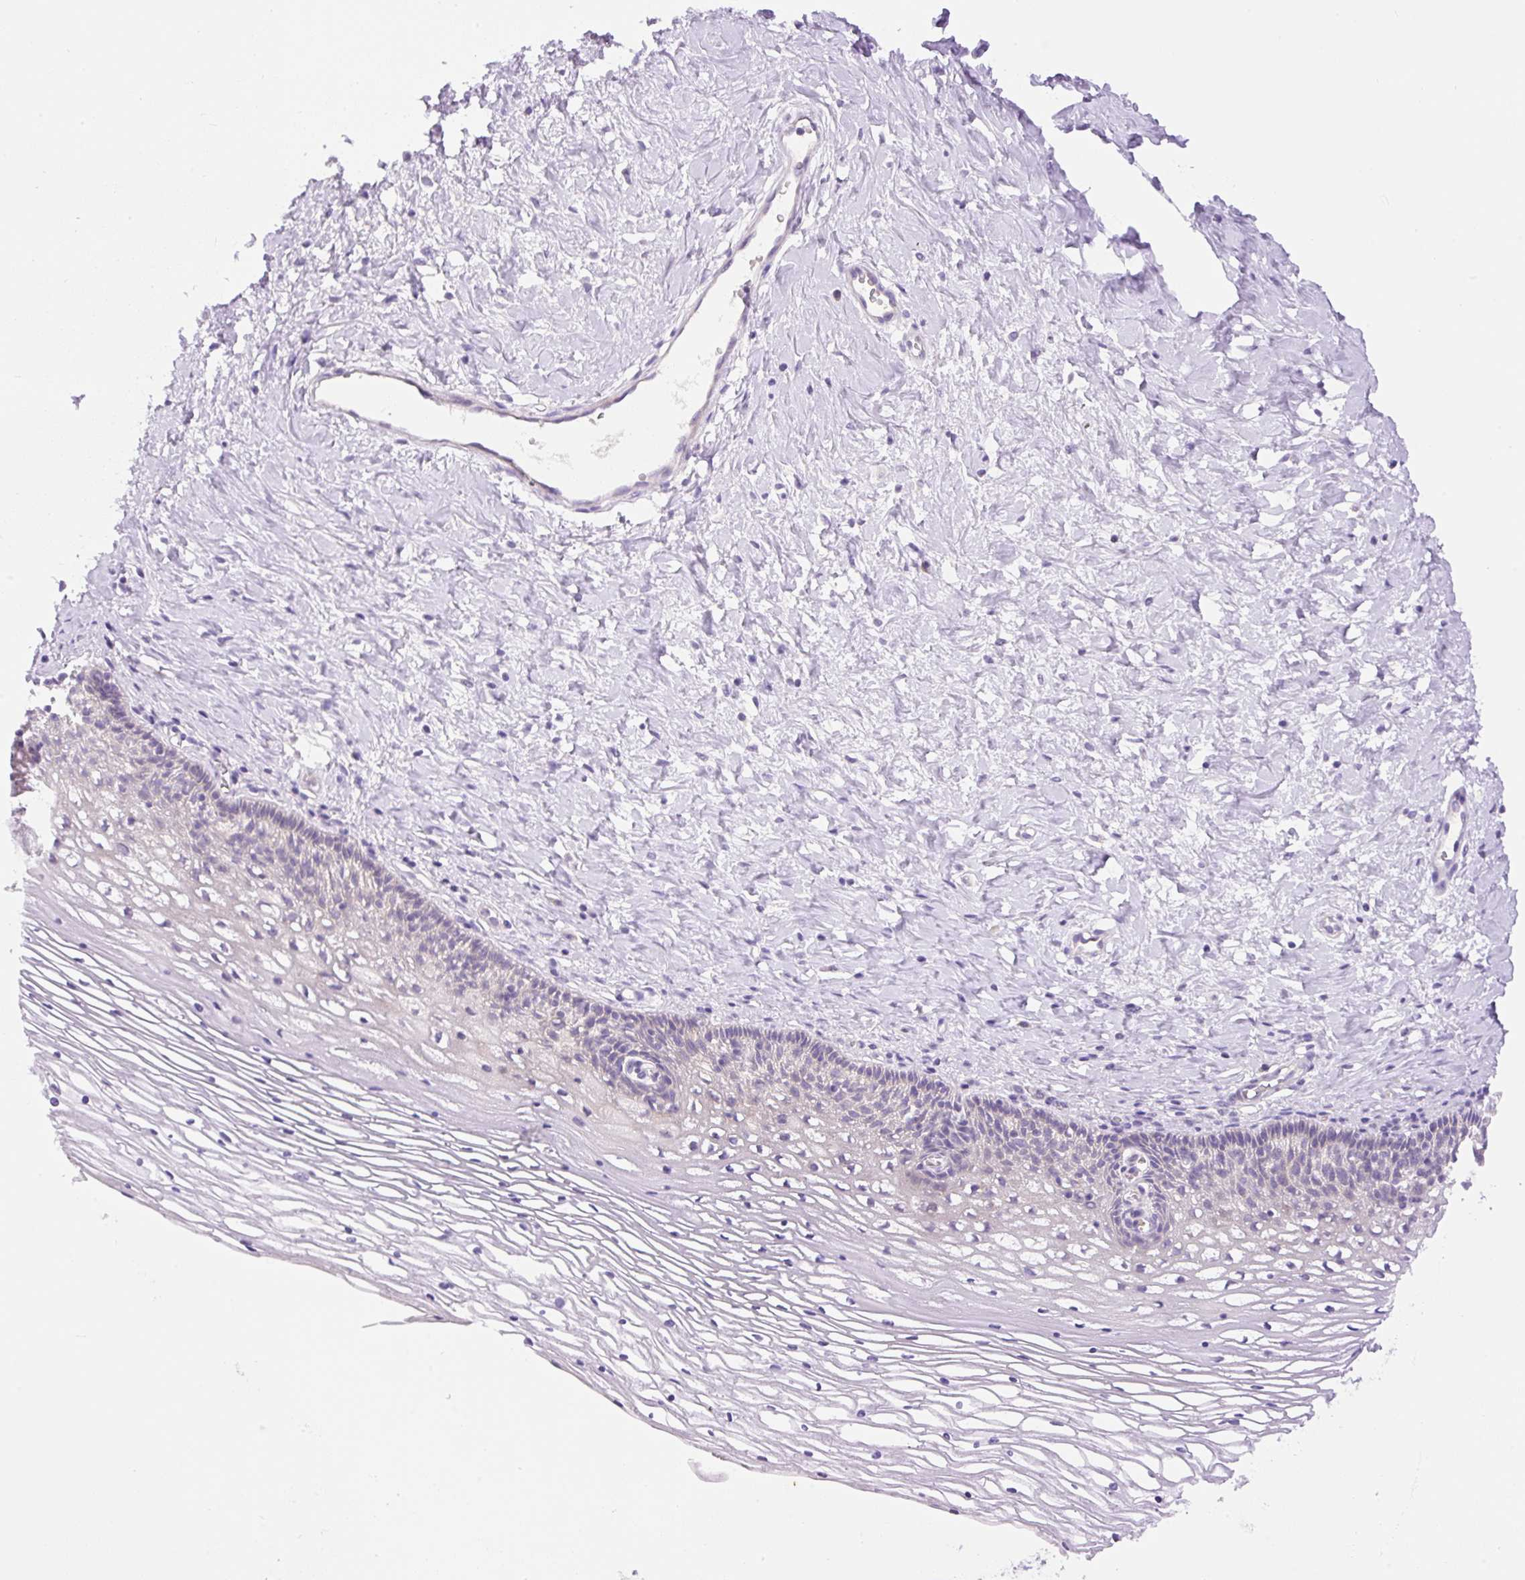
{"staining": {"intensity": "negative", "quantity": "none", "location": "none"}, "tissue": "cervix", "cell_type": "Glandular cells", "image_type": "normal", "snomed": [{"axis": "morphology", "description": "Normal tissue, NOS"}, {"axis": "topography", "description": "Cervix"}], "caption": "Glandular cells show no significant protein positivity in benign cervix. (DAB (3,3'-diaminobenzidine) IHC with hematoxylin counter stain).", "gene": "LHFPL5", "patient": {"sex": "female", "age": 36}}